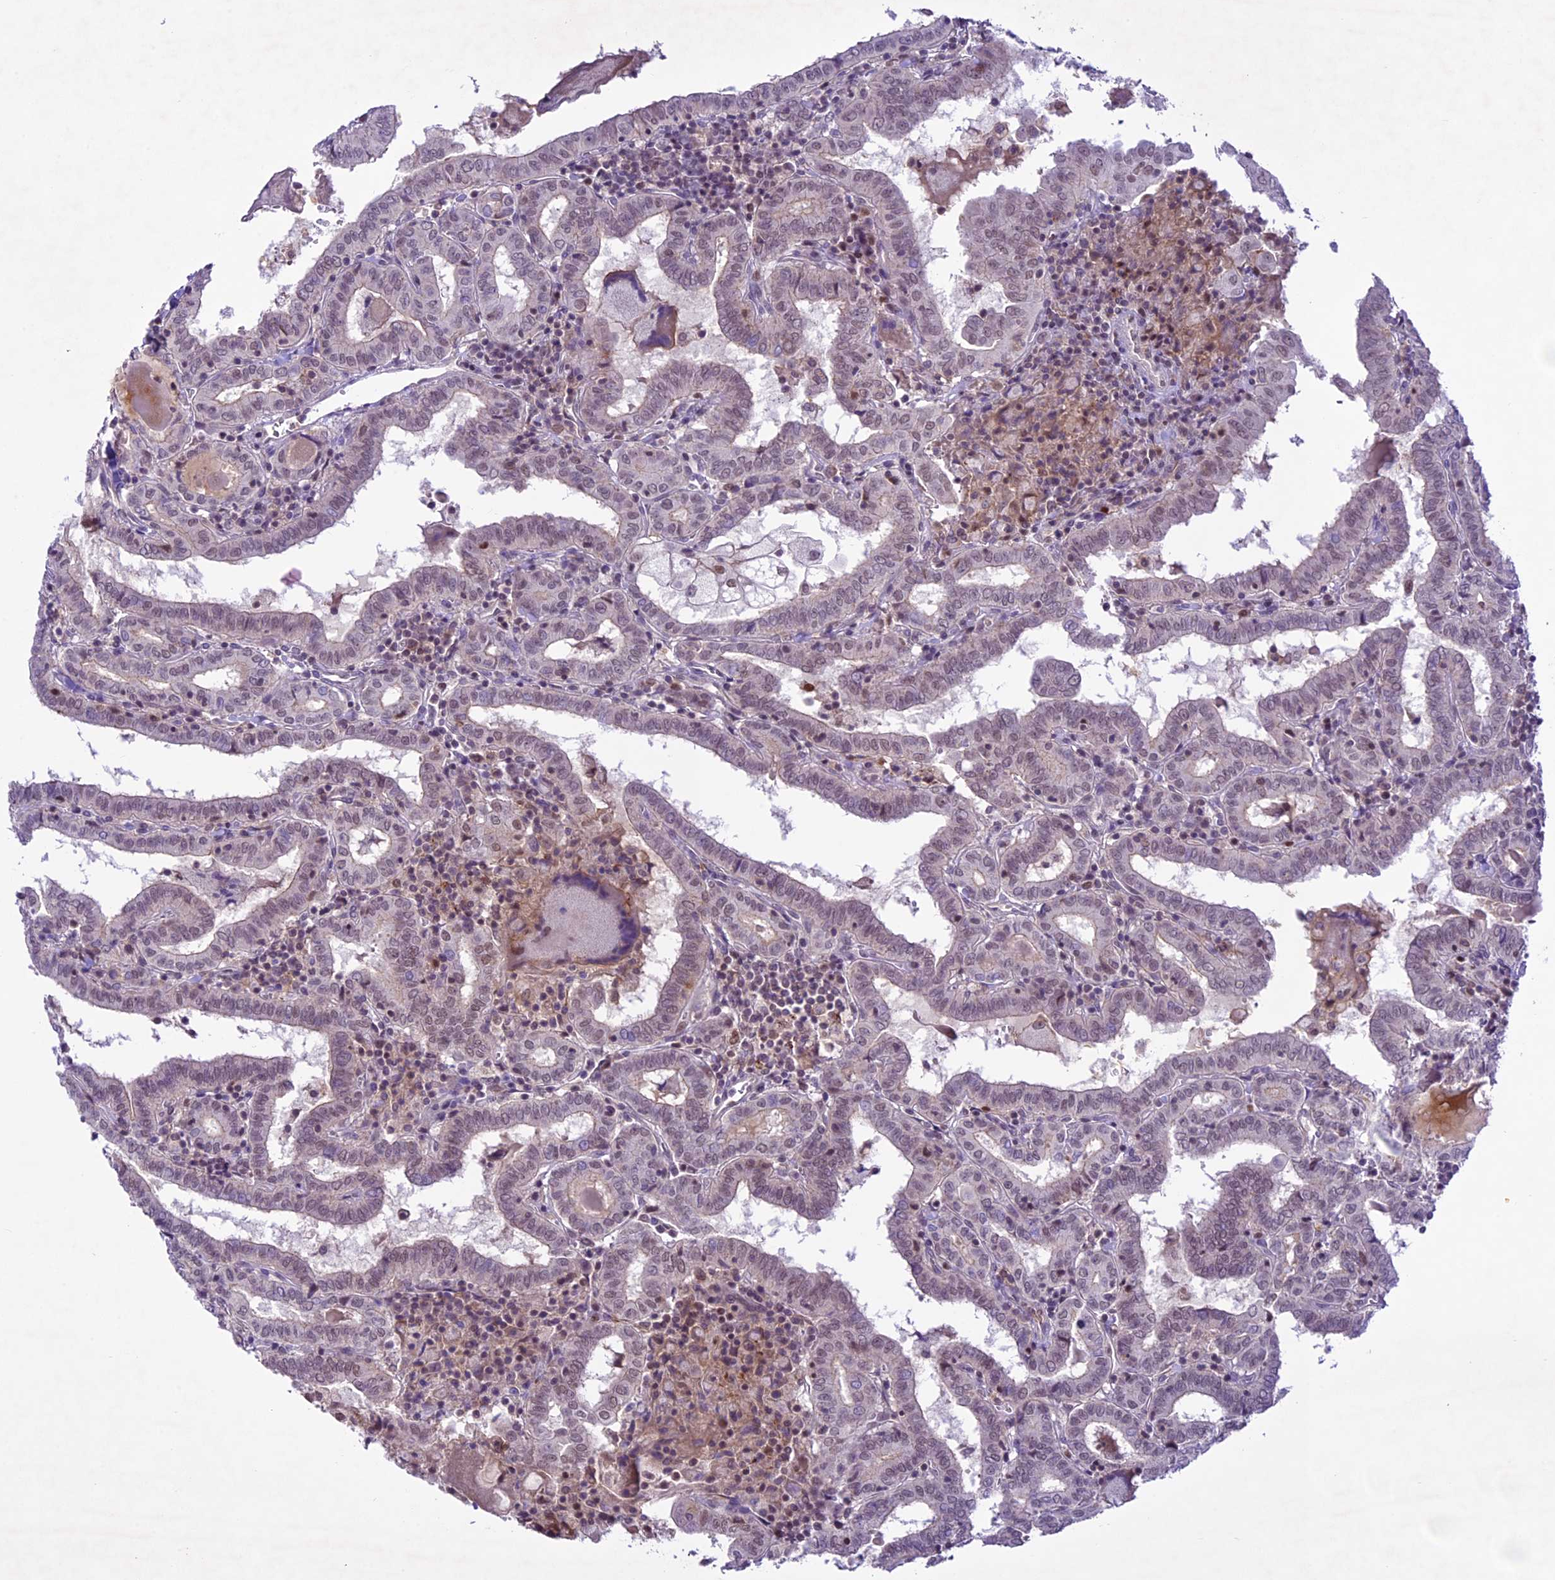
{"staining": {"intensity": "moderate", "quantity": "<25%", "location": "nuclear"}, "tissue": "thyroid cancer", "cell_type": "Tumor cells", "image_type": "cancer", "snomed": [{"axis": "morphology", "description": "Papillary adenocarcinoma, NOS"}, {"axis": "topography", "description": "Thyroid gland"}], "caption": "Immunohistochemical staining of human thyroid cancer (papillary adenocarcinoma) exhibits low levels of moderate nuclear protein positivity in approximately <25% of tumor cells.", "gene": "SHKBP1", "patient": {"sex": "female", "age": 72}}